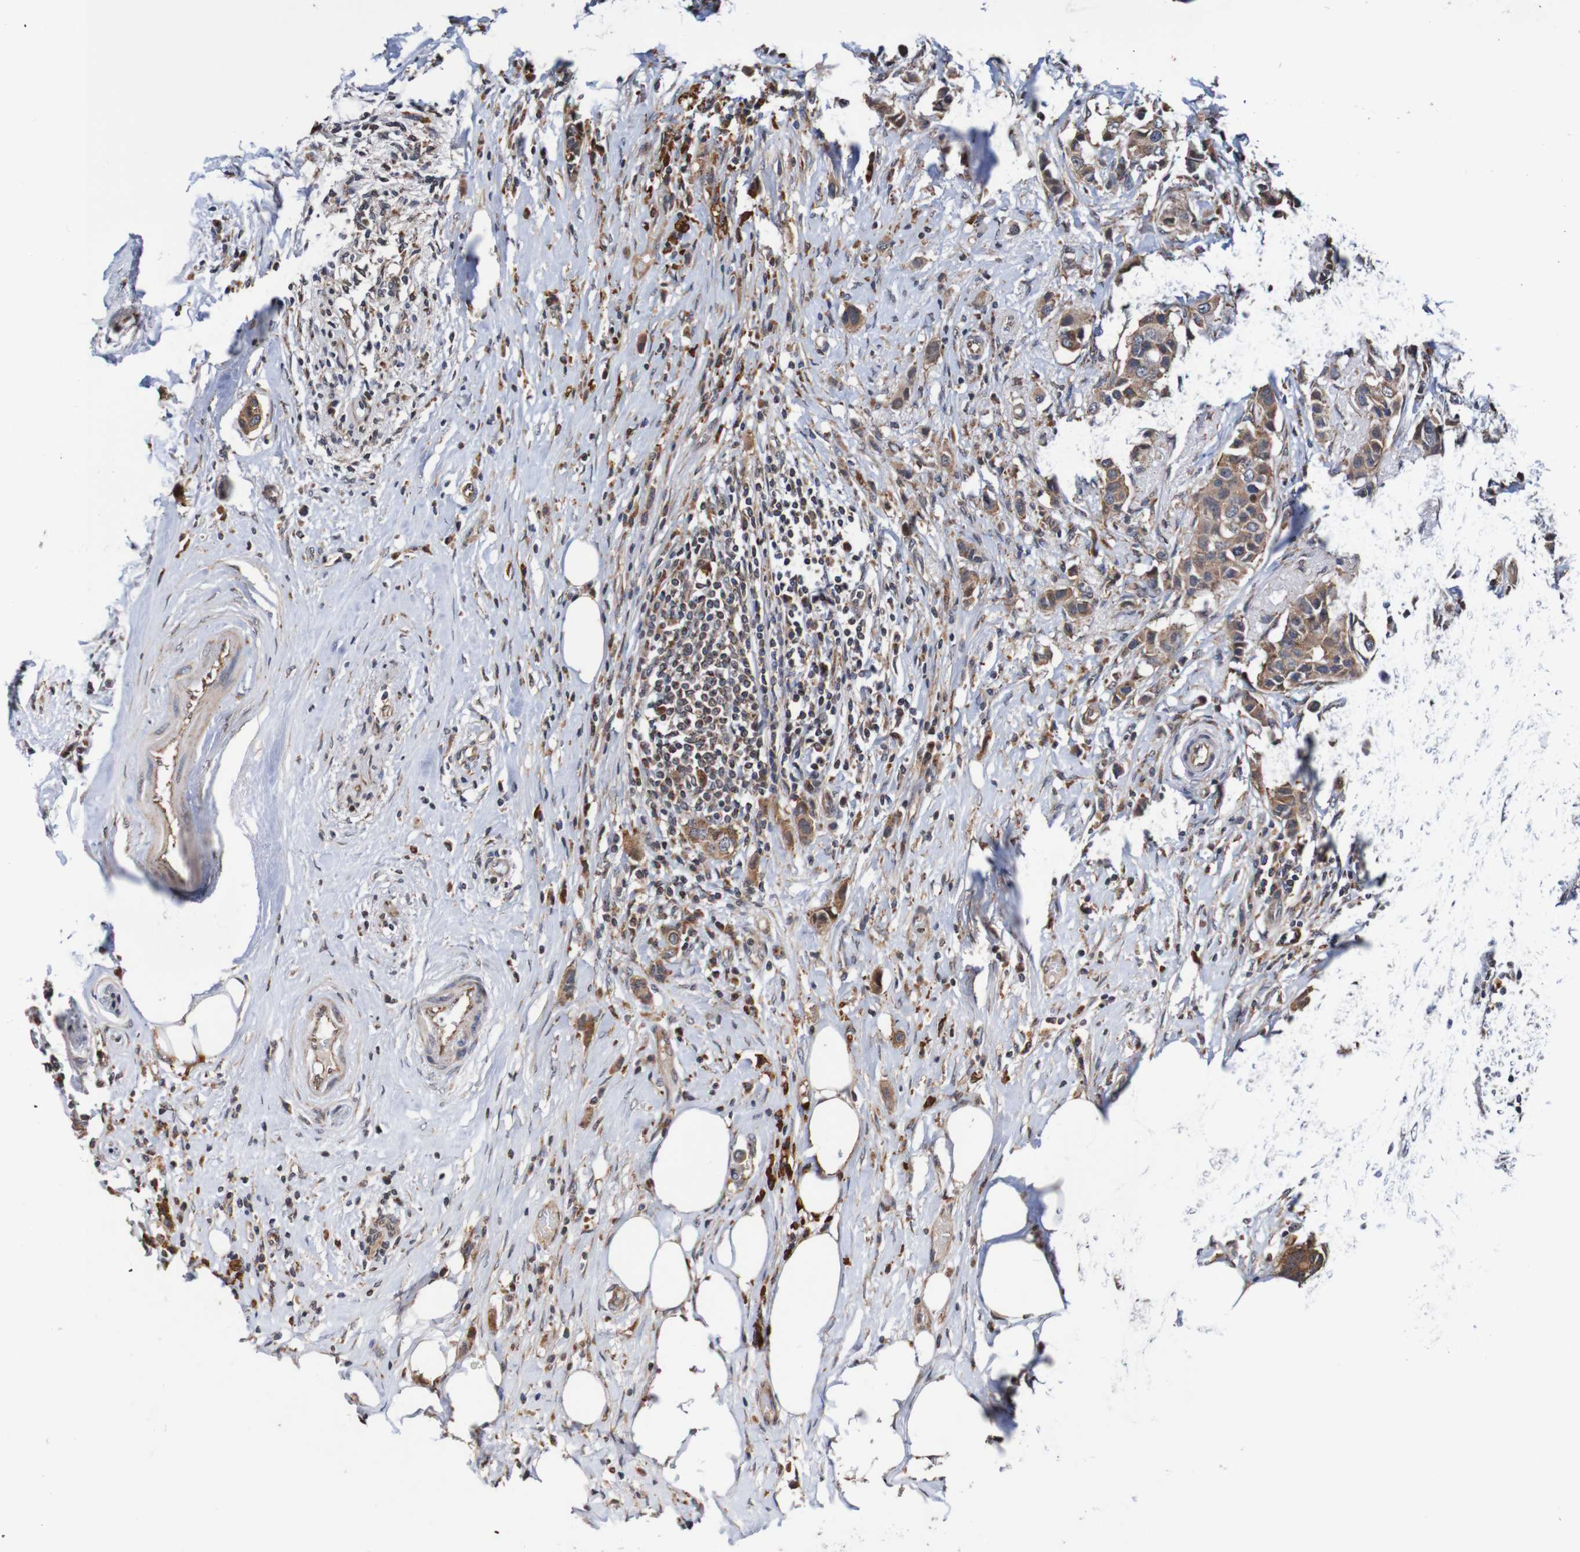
{"staining": {"intensity": "moderate", "quantity": ">75%", "location": "cytoplasmic/membranous"}, "tissue": "breast cancer", "cell_type": "Tumor cells", "image_type": "cancer", "snomed": [{"axis": "morphology", "description": "Normal tissue, NOS"}, {"axis": "morphology", "description": "Duct carcinoma"}, {"axis": "topography", "description": "Breast"}], "caption": "Immunohistochemical staining of breast invasive ductal carcinoma displays medium levels of moderate cytoplasmic/membranous expression in about >75% of tumor cells.", "gene": "AXIN1", "patient": {"sex": "female", "age": 50}}